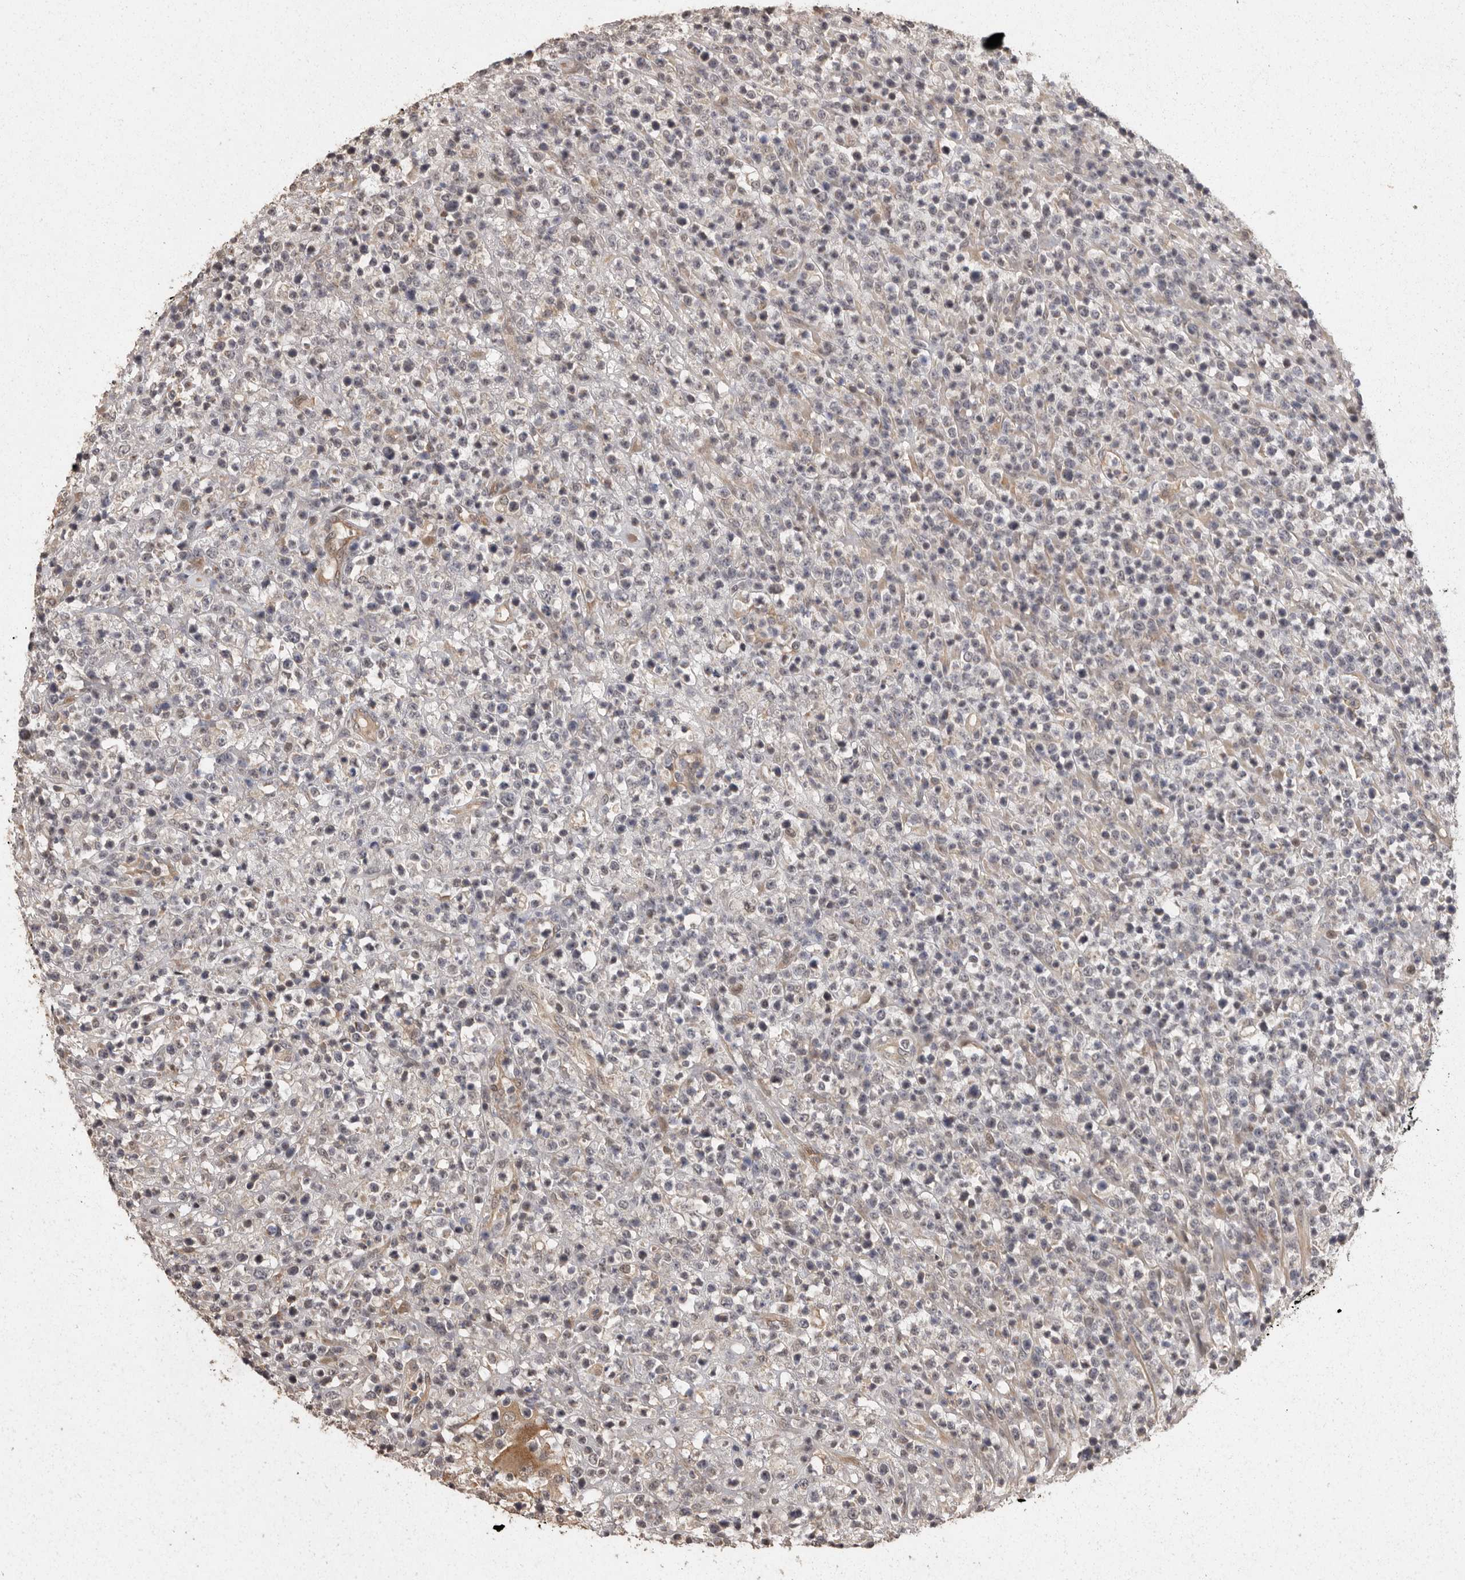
{"staining": {"intensity": "negative", "quantity": "none", "location": "none"}, "tissue": "lymphoma", "cell_type": "Tumor cells", "image_type": "cancer", "snomed": [{"axis": "morphology", "description": "Malignant lymphoma, non-Hodgkin's type, High grade"}, {"axis": "topography", "description": "Colon"}], "caption": "Tumor cells show no significant protein expression in high-grade malignant lymphoma, non-Hodgkin's type. (Immunohistochemistry (ihc), brightfield microscopy, high magnification).", "gene": "BAIAP2", "patient": {"sex": "female", "age": 53}}